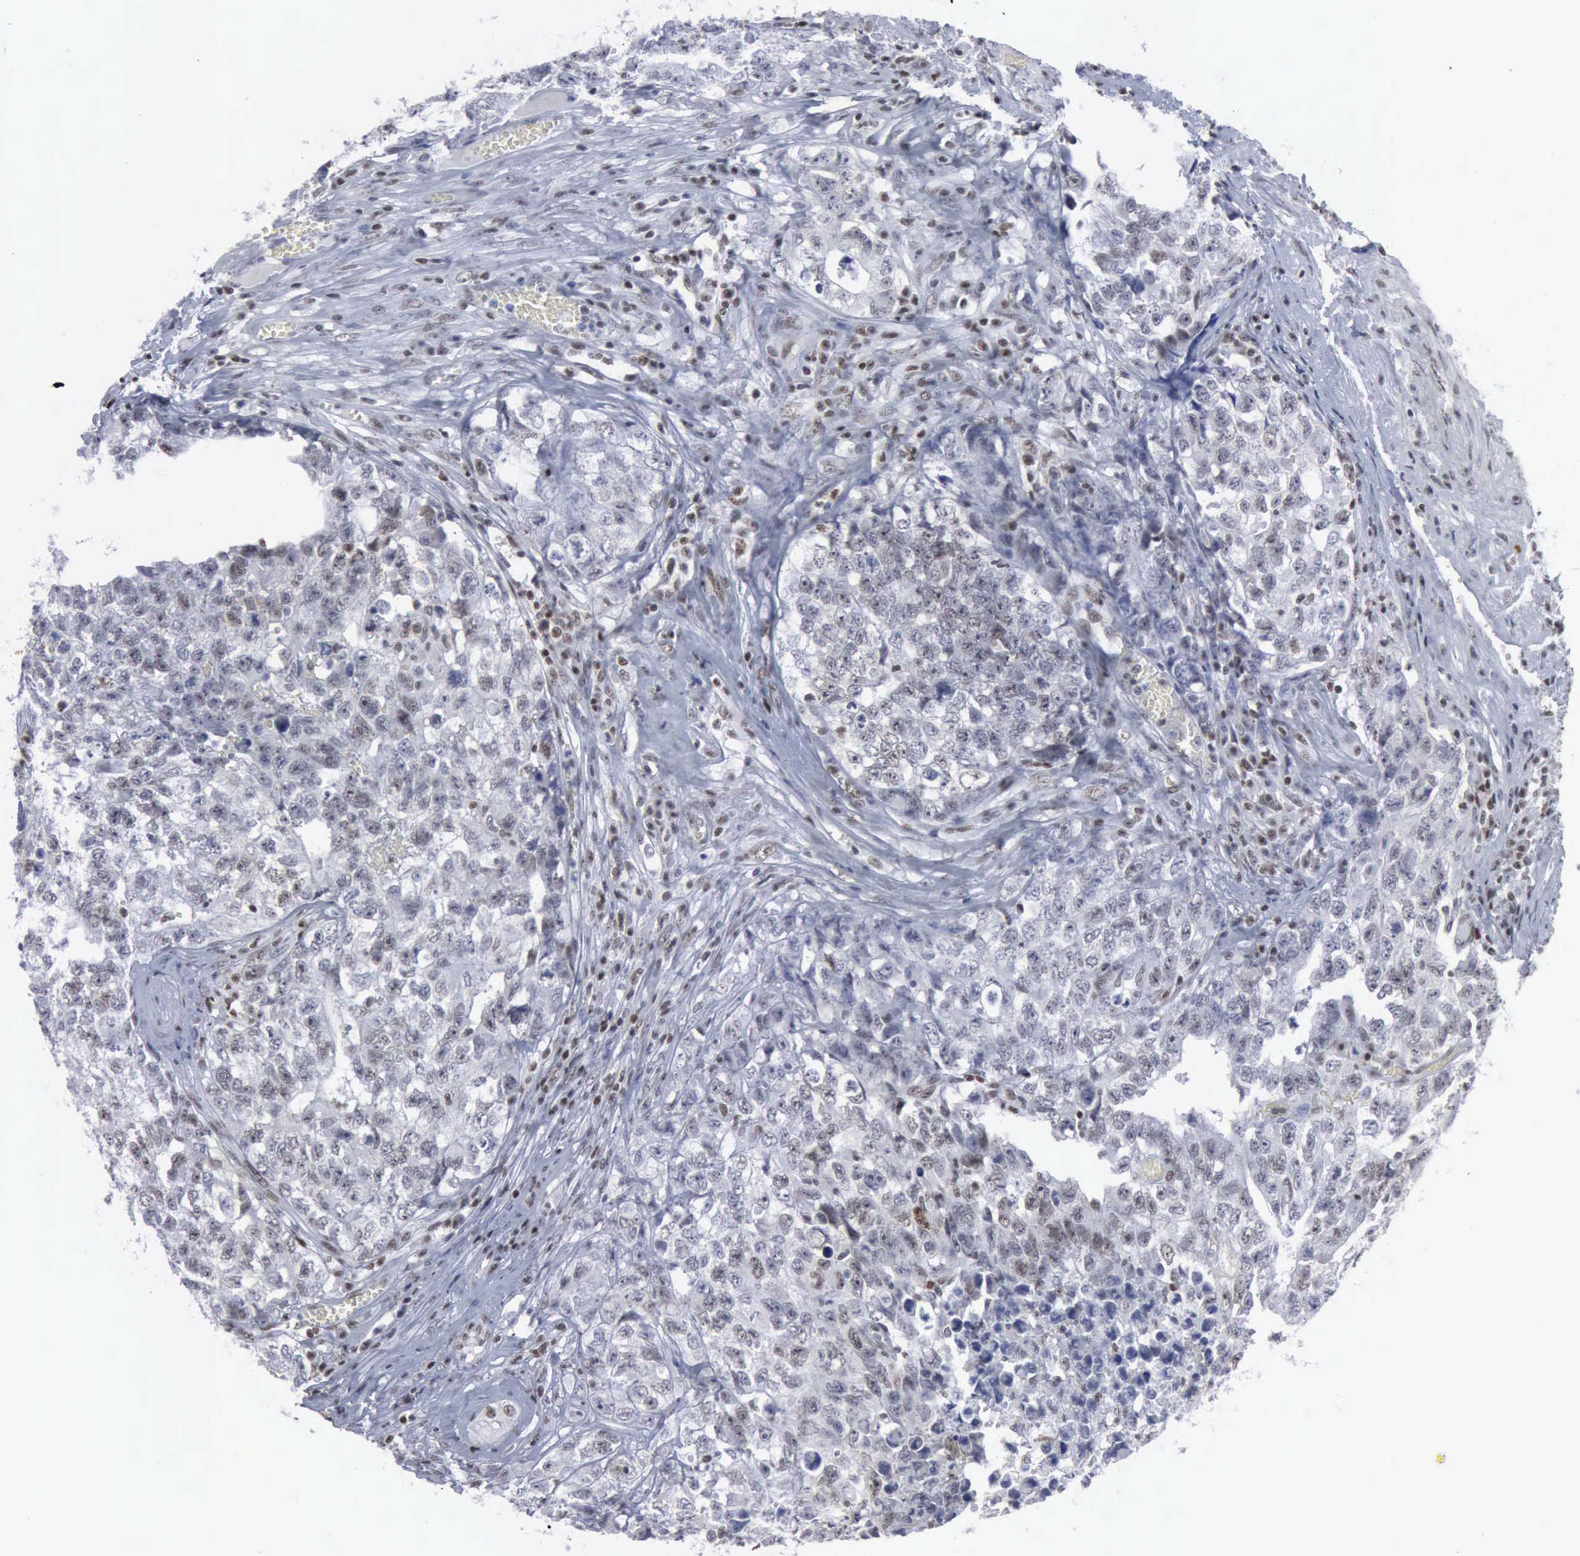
{"staining": {"intensity": "weak", "quantity": "25%-75%", "location": "nuclear"}, "tissue": "testis cancer", "cell_type": "Tumor cells", "image_type": "cancer", "snomed": [{"axis": "morphology", "description": "Carcinoma, Embryonal, NOS"}, {"axis": "topography", "description": "Testis"}], "caption": "Weak nuclear protein staining is seen in approximately 25%-75% of tumor cells in testis cancer (embryonal carcinoma). (IHC, brightfield microscopy, high magnification).", "gene": "XPA", "patient": {"sex": "male", "age": 31}}